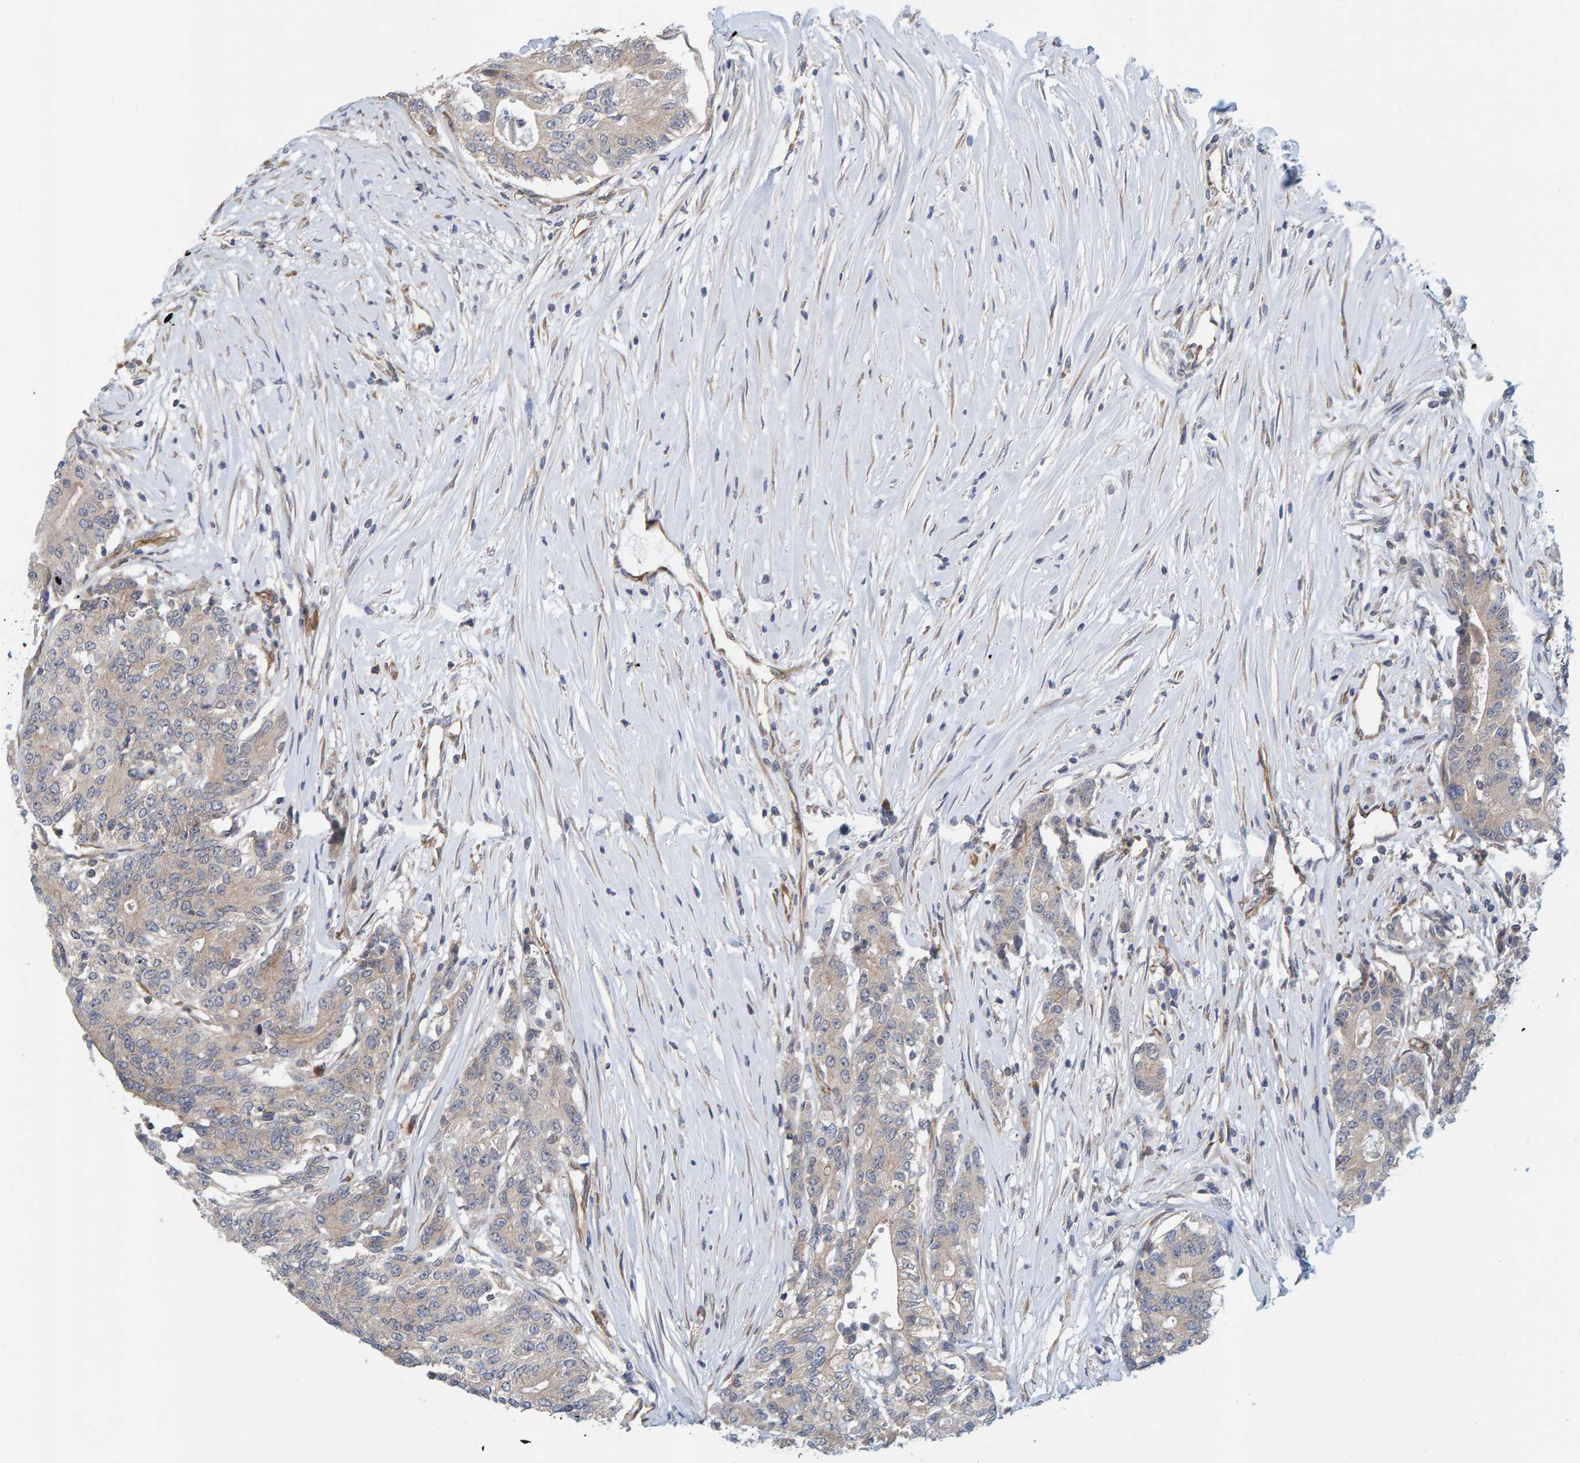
{"staining": {"intensity": "negative", "quantity": "none", "location": "none"}, "tissue": "colorectal cancer", "cell_type": "Tumor cells", "image_type": "cancer", "snomed": [{"axis": "morphology", "description": "Adenocarcinoma, NOS"}, {"axis": "topography", "description": "Colon"}], "caption": "An immunohistochemistry (IHC) photomicrograph of adenocarcinoma (colorectal) is shown. There is no staining in tumor cells of adenocarcinoma (colorectal).", "gene": "PRKD2", "patient": {"sex": "female", "age": 77}}